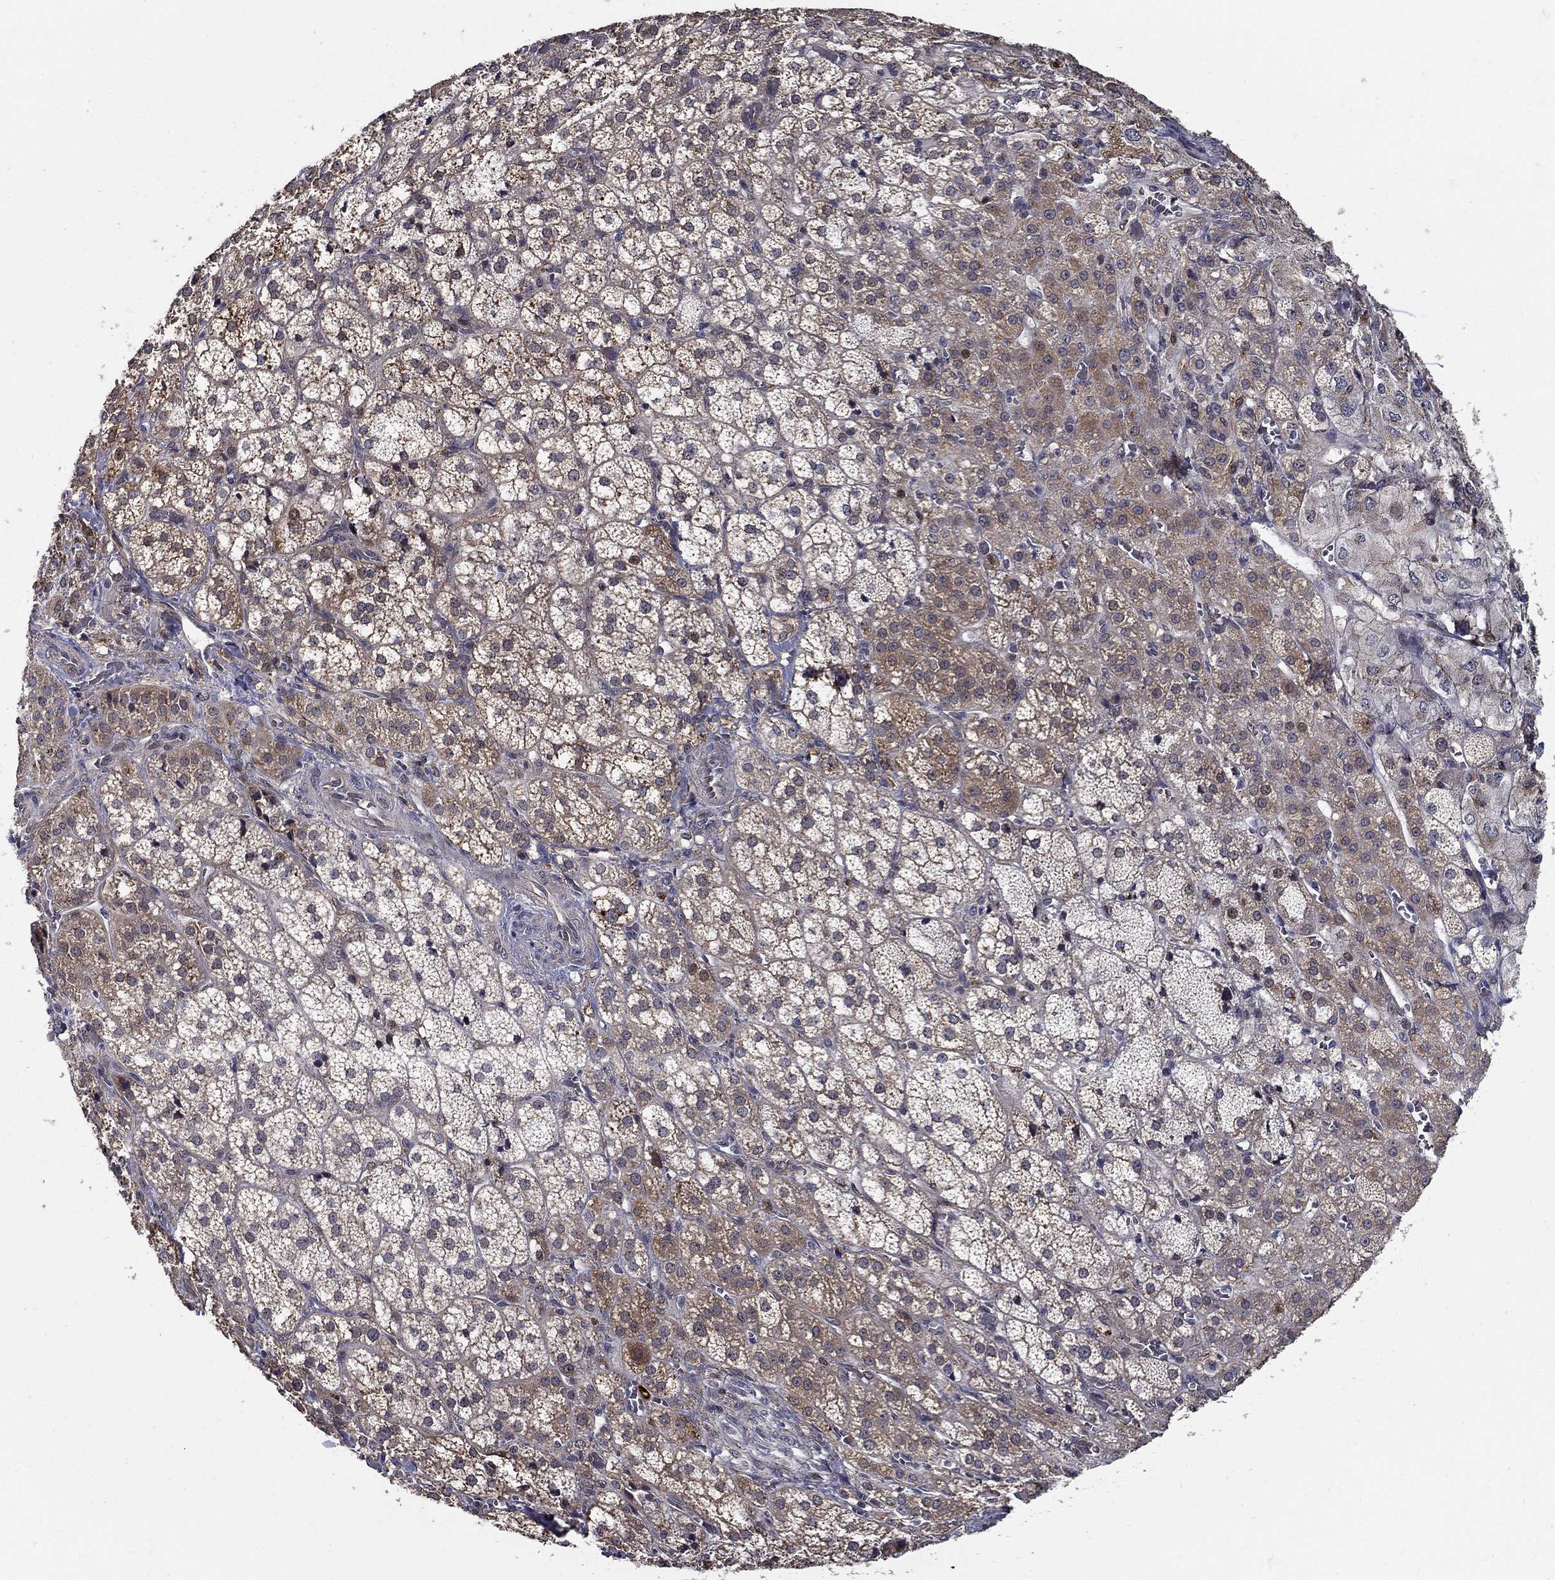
{"staining": {"intensity": "strong", "quantity": "25%-75%", "location": "cytoplasmic/membranous,nuclear"}, "tissue": "adrenal gland", "cell_type": "Glandular cells", "image_type": "normal", "snomed": [{"axis": "morphology", "description": "Normal tissue, NOS"}, {"axis": "topography", "description": "Adrenal gland"}], "caption": "Human adrenal gland stained for a protein (brown) demonstrates strong cytoplasmic/membranous,nuclear positive expression in about 25%-75% of glandular cells.", "gene": "ZNF594", "patient": {"sex": "female", "age": 60}}